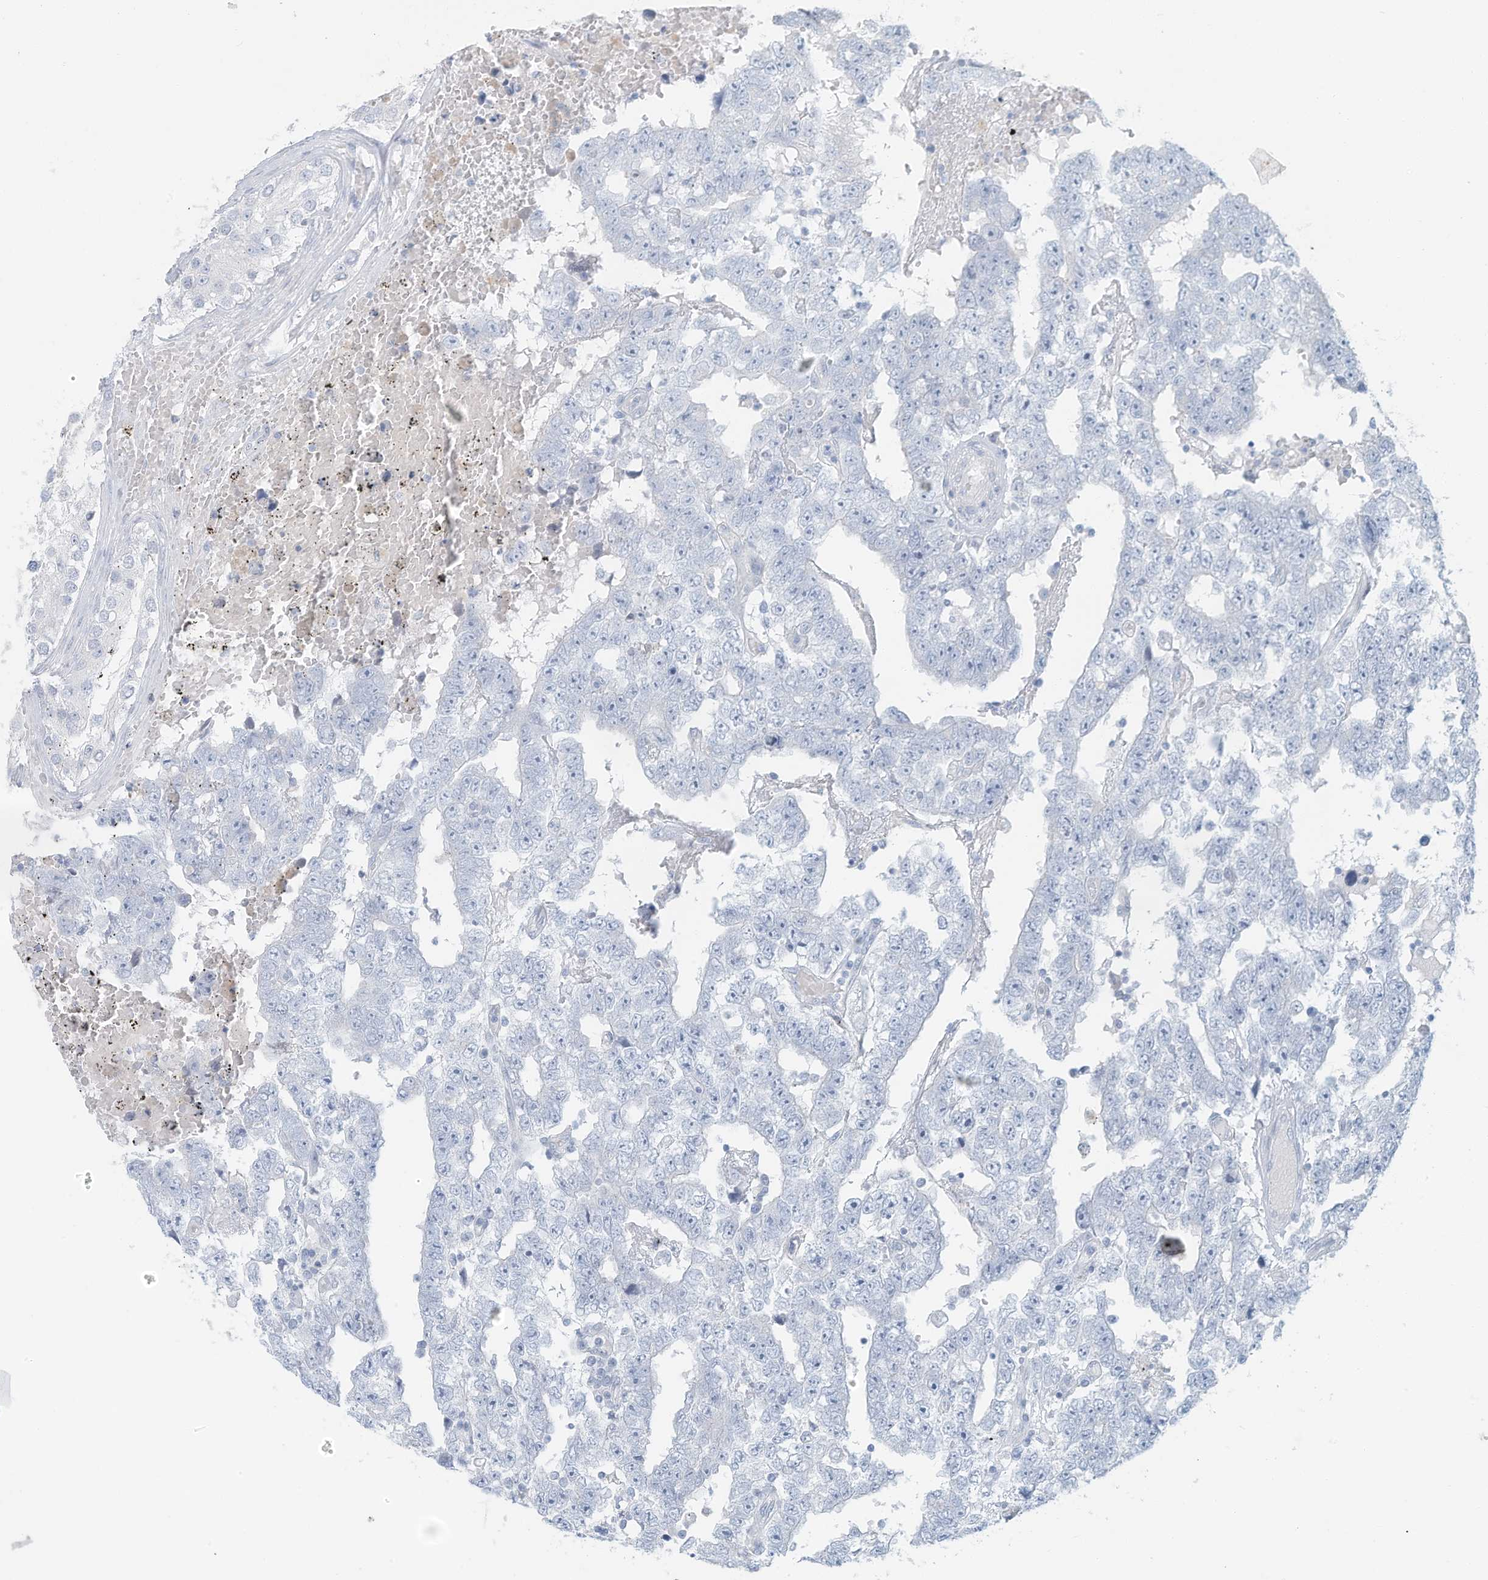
{"staining": {"intensity": "negative", "quantity": "none", "location": "none"}, "tissue": "testis cancer", "cell_type": "Tumor cells", "image_type": "cancer", "snomed": [{"axis": "morphology", "description": "Carcinoma, Embryonal, NOS"}, {"axis": "topography", "description": "Testis"}], "caption": "High magnification brightfield microscopy of embryonal carcinoma (testis) stained with DAB (3,3'-diaminobenzidine) (brown) and counterstained with hematoxylin (blue): tumor cells show no significant positivity. (DAB (3,3'-diaminobenzidine) IHC visualized using brightfield microscopy, high magnification).", "gene": "ERI2", "patient": {"sex": "male", "age": 25}}